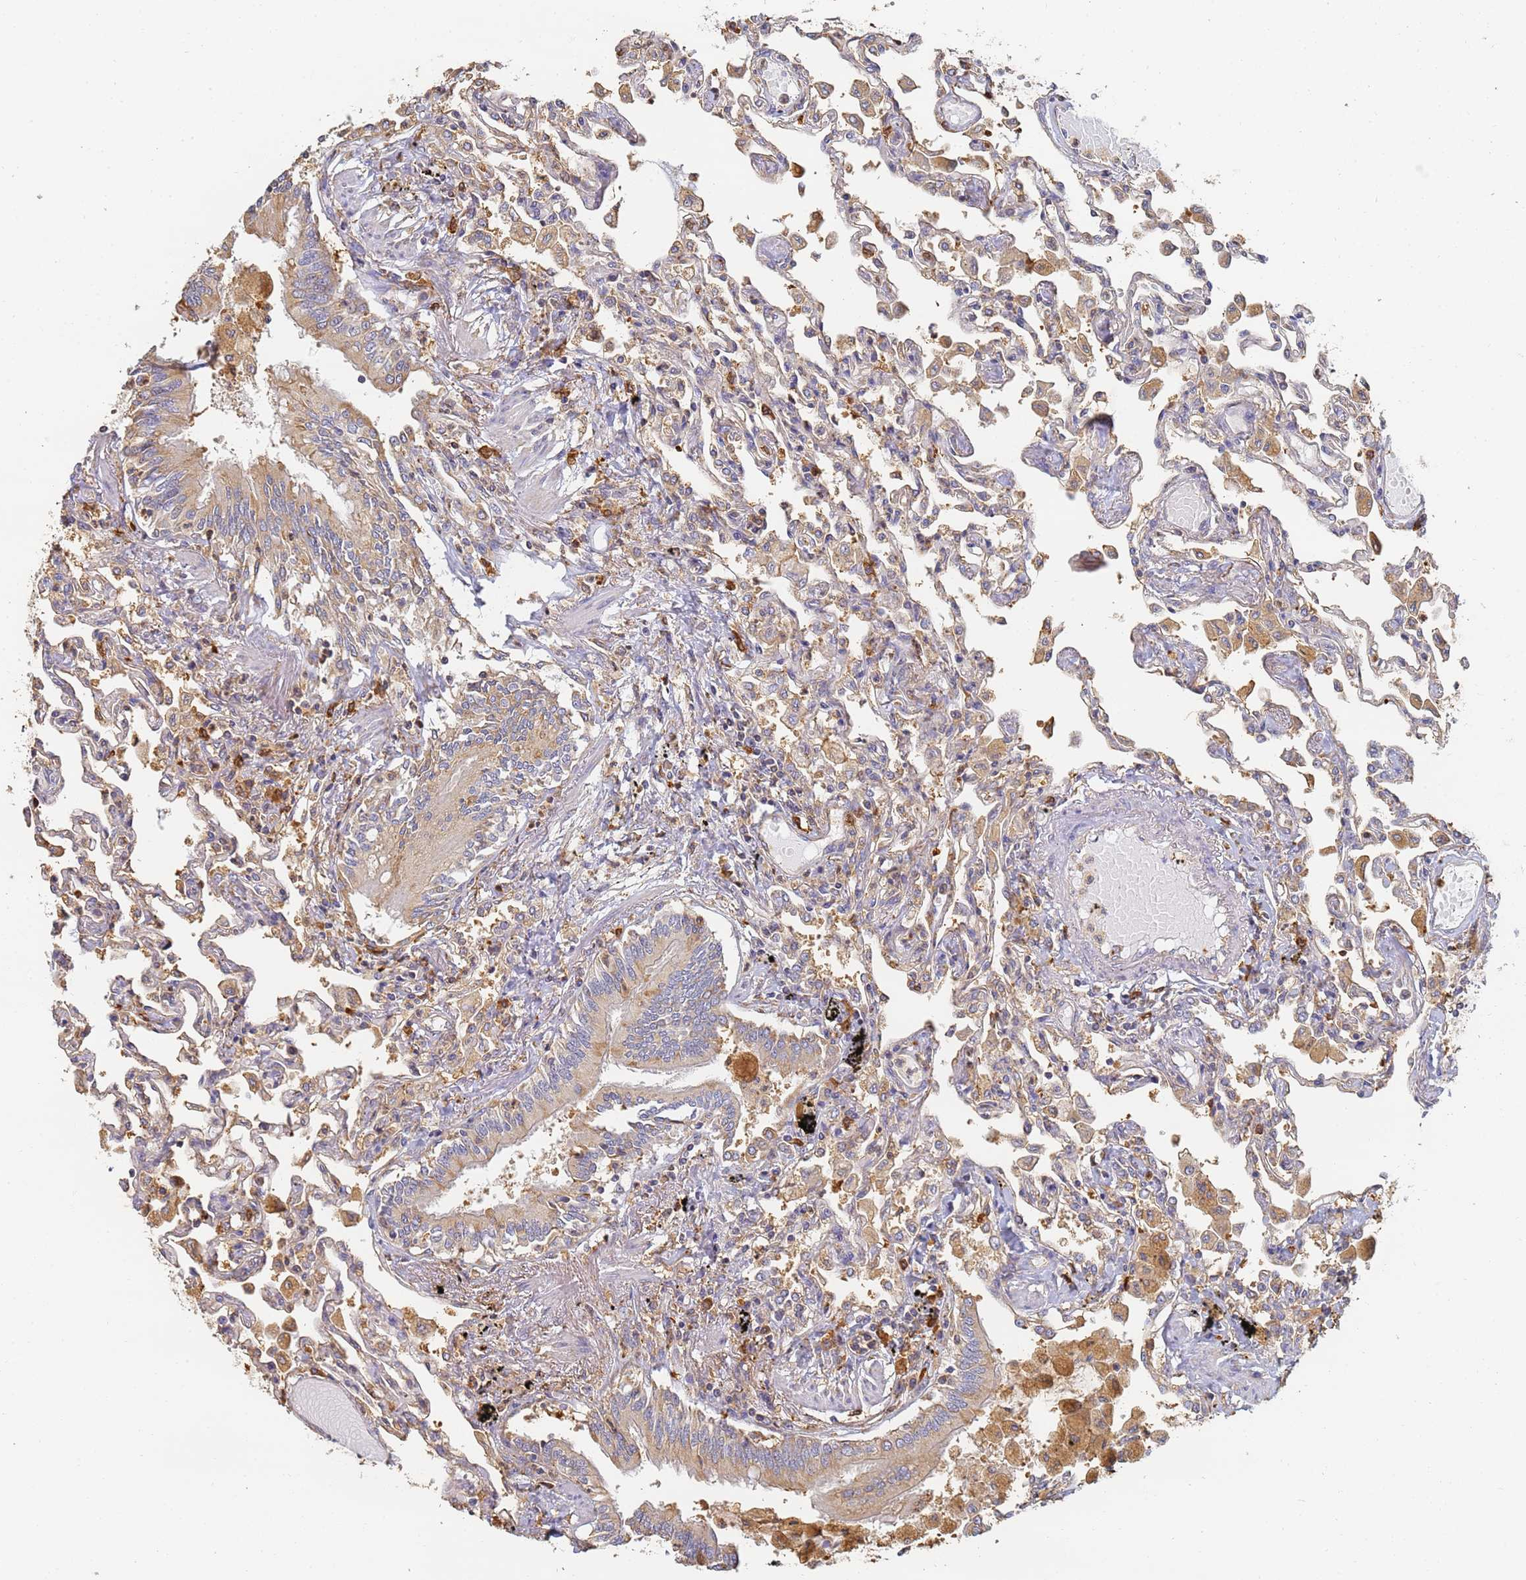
{"staining": {"intensity": "moderate", "quantity": "<25%", "location": "cytoplasmic/membranous"}, "tissue": "lung", "cell_type": "Alveolar cells", "image_type": "normal", "snomed": [{"axis": "morphology", "description": "Normal tissue, NOS"}, {"axis": "topography", "description": "Bronchus"}, {"axis": "topography", "description": "Lung"}], "caption": "Benign lung displays moderate cytoplasmic/membranous staining in approximately <25% of alveolar cells, visualized by immunohistochemistry.", "gene": "BIN2", "patient": {"sex": "female", "age": 49}}